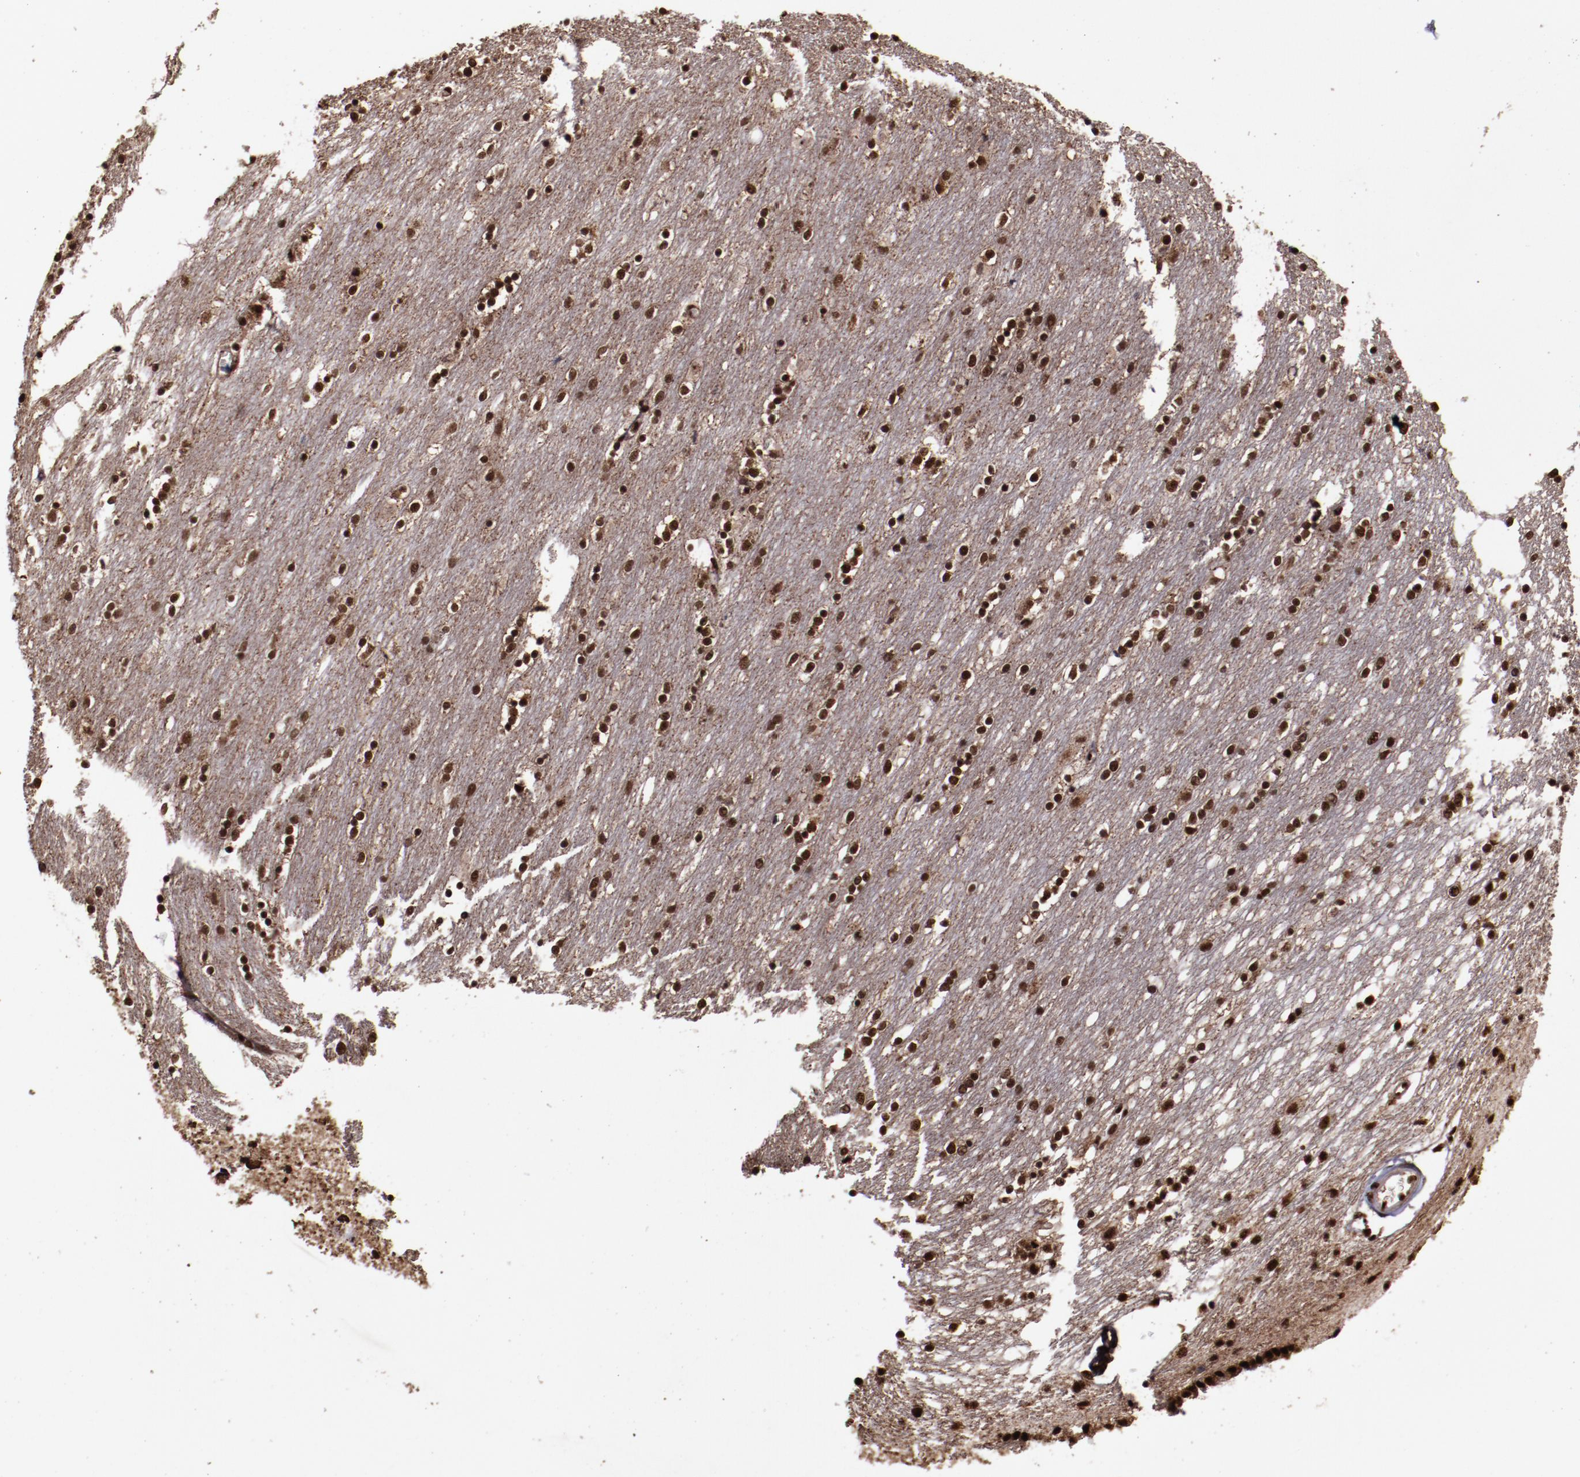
{"staining": {"intensity": "strong", "quantity": ">75%", "location": "nuclear"}, "tissue": "caudate", "cell_type": "Glial cells", "image_type": "normal", "snomed": [{"axis": "morphology", "description": "Normal tissue, NOS"}, {"axis": "topography", "description": "Lateral ventricle wall"}], "caption": "Glial cells reveal high levels of strong nuclear positivity in about >75% of cells in unremarkable caudate.", "gene": "SNW1", "patient": {"sex": "female", "age": 54}}